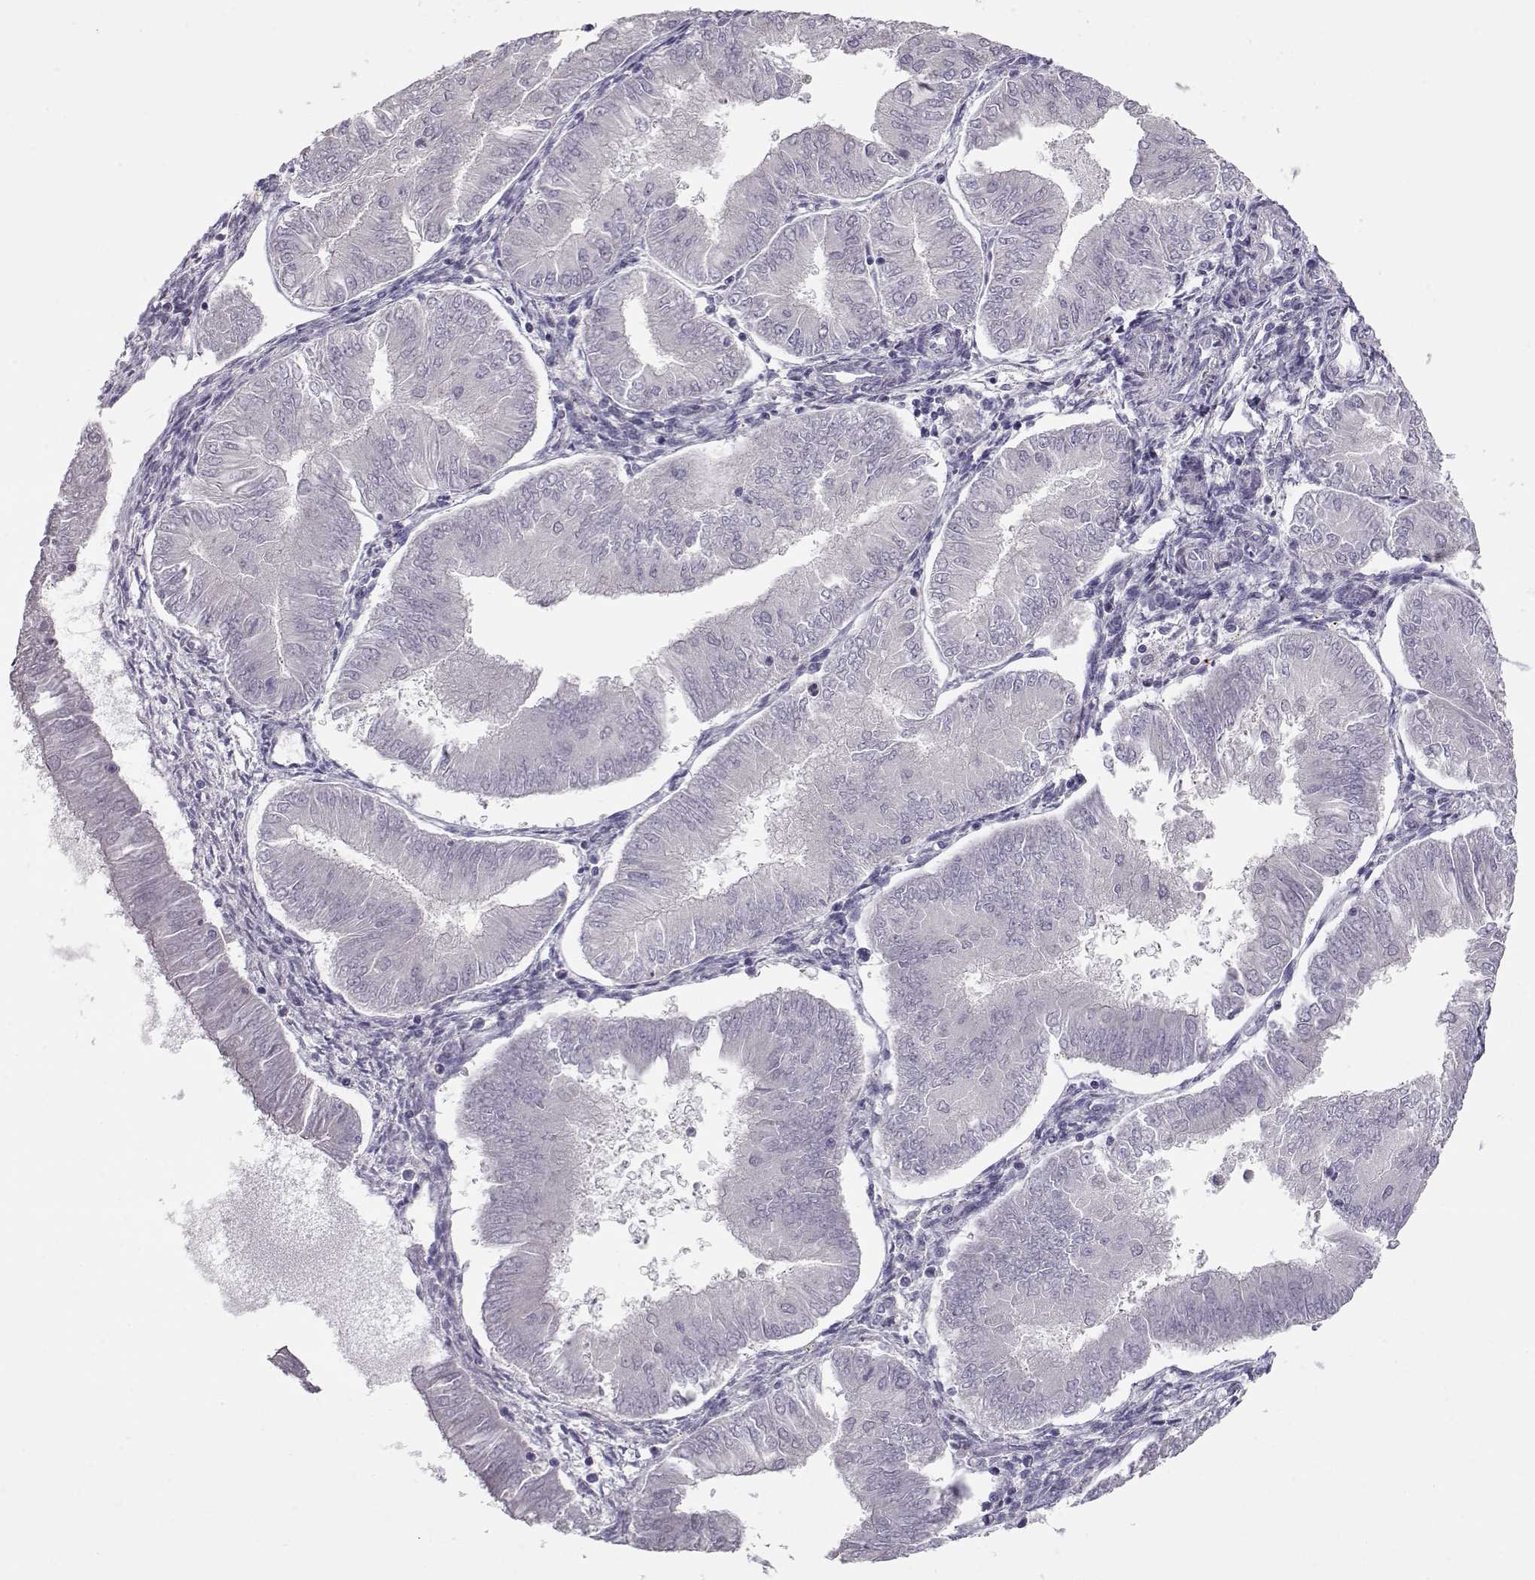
{"staining": {"intensity": "negative", "quantity": "none", "location": "none"}, "tissue": "endometrial cancer", "cell_type": "Tumor cells", "image_type": "cancer", "snomed": [{"axis": "morphology", "description": "Adenocarcinoma, NOS"}, {"axis": "topography", "description": "Endometrium"}], "caption": "Immunohistochemical staining of adenocarcinoma (endometrial) reveals no significant expression in tumor cells. (Immunohistochemistry, brightfield microscopy, high magnification).", "gene": "GRK1", "patient": {"sex": "female", "age": 53}}